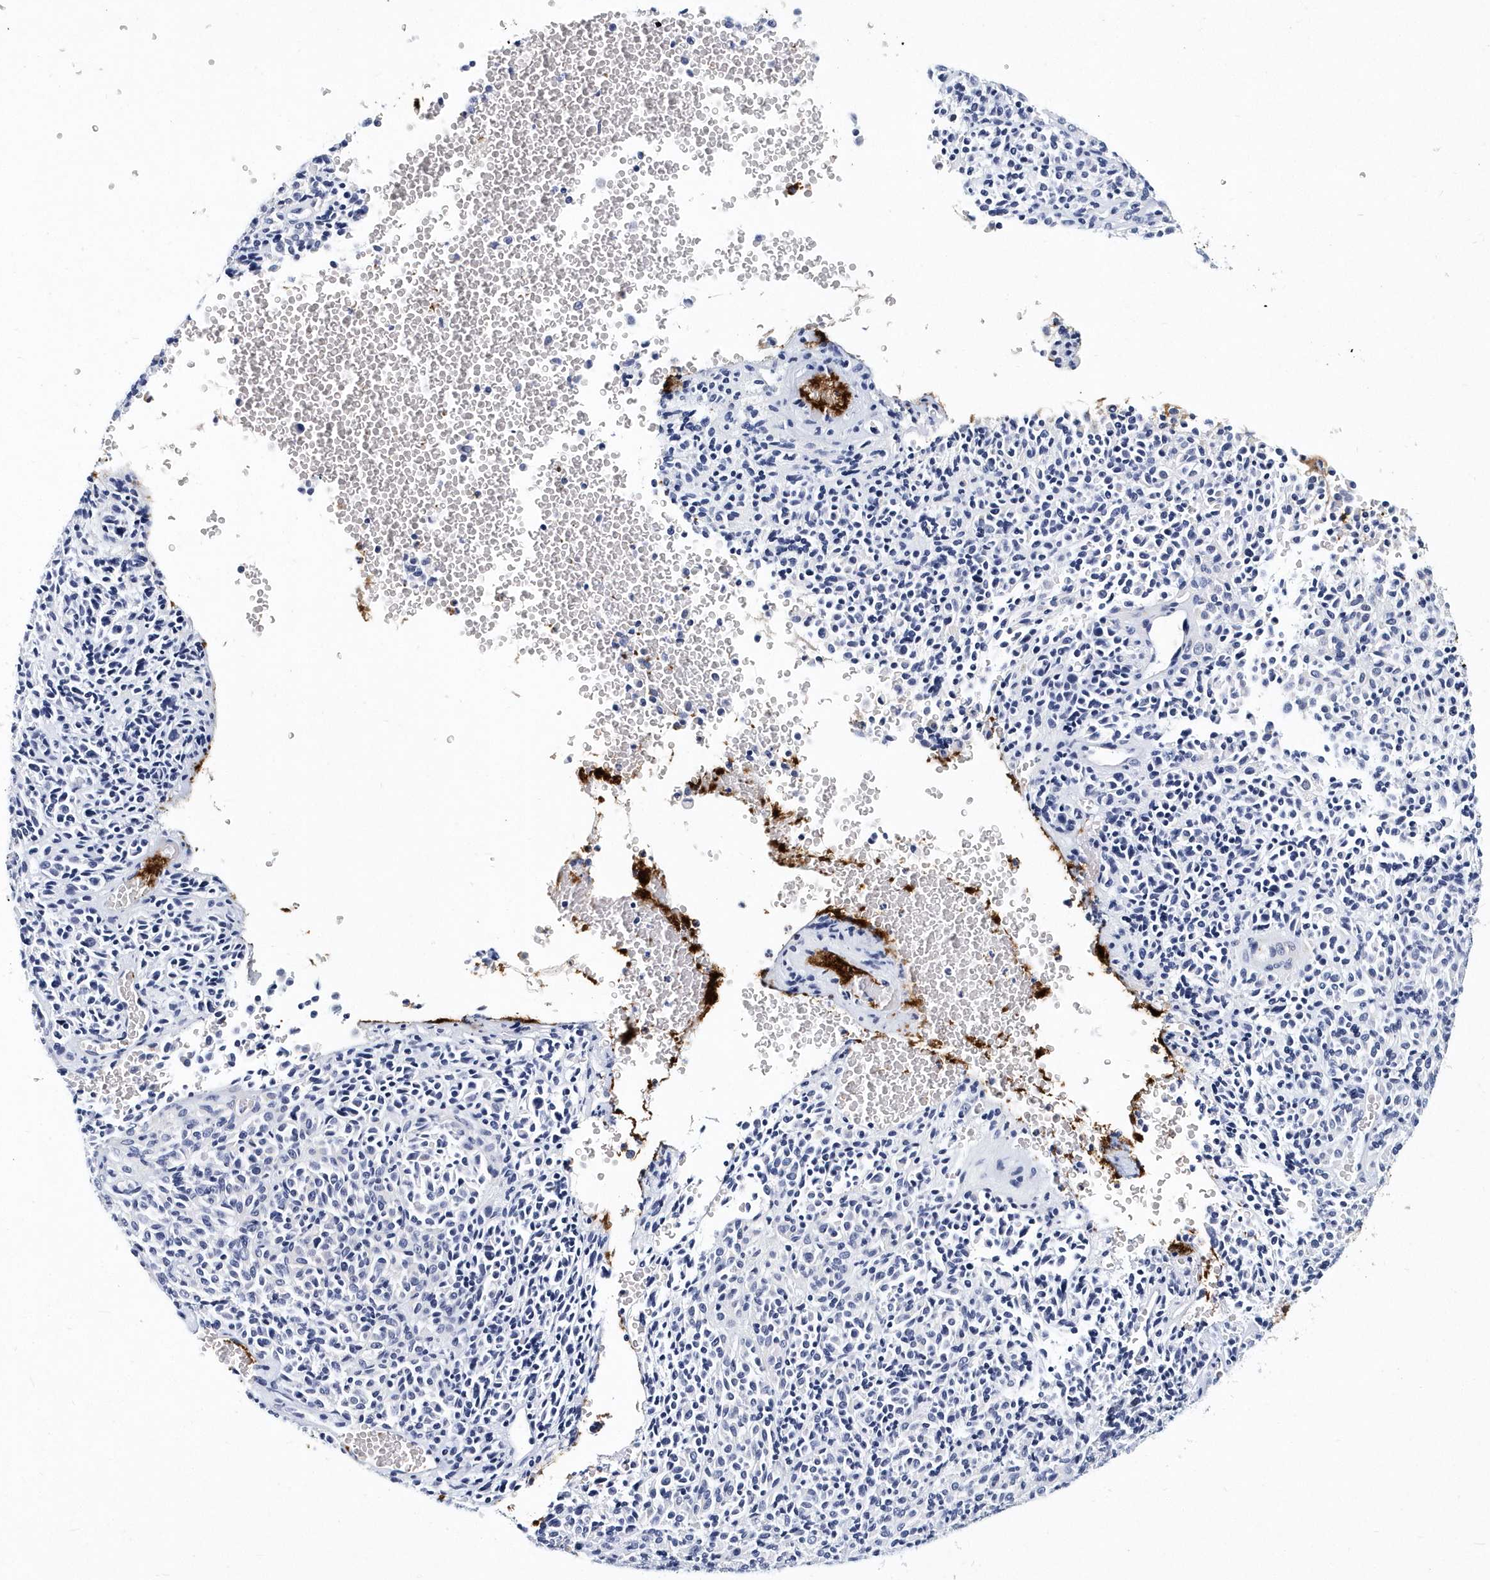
{"staining": {"intensity": "negative", "quantity": "none", "location": "none"}, "tissue": "melanoma", "cell_type": "Tumor cells", "image_type": "cancer", "snomed": [{"axis": "morphology", "description": "Malignant melanoma, Metastatic site"}, {"axis": "topography", "description": "Brain"}], "caption": "The histopathology image displays no significant positivity in tumor cells of malignant melanoma (metastatic site). (DAB (3,3'-diaminobenzidine) immunohistochemistry with hematoxylin counter stain).", "gene": "ITGA2B", "patient": {"sex": "female", "age": 56}}